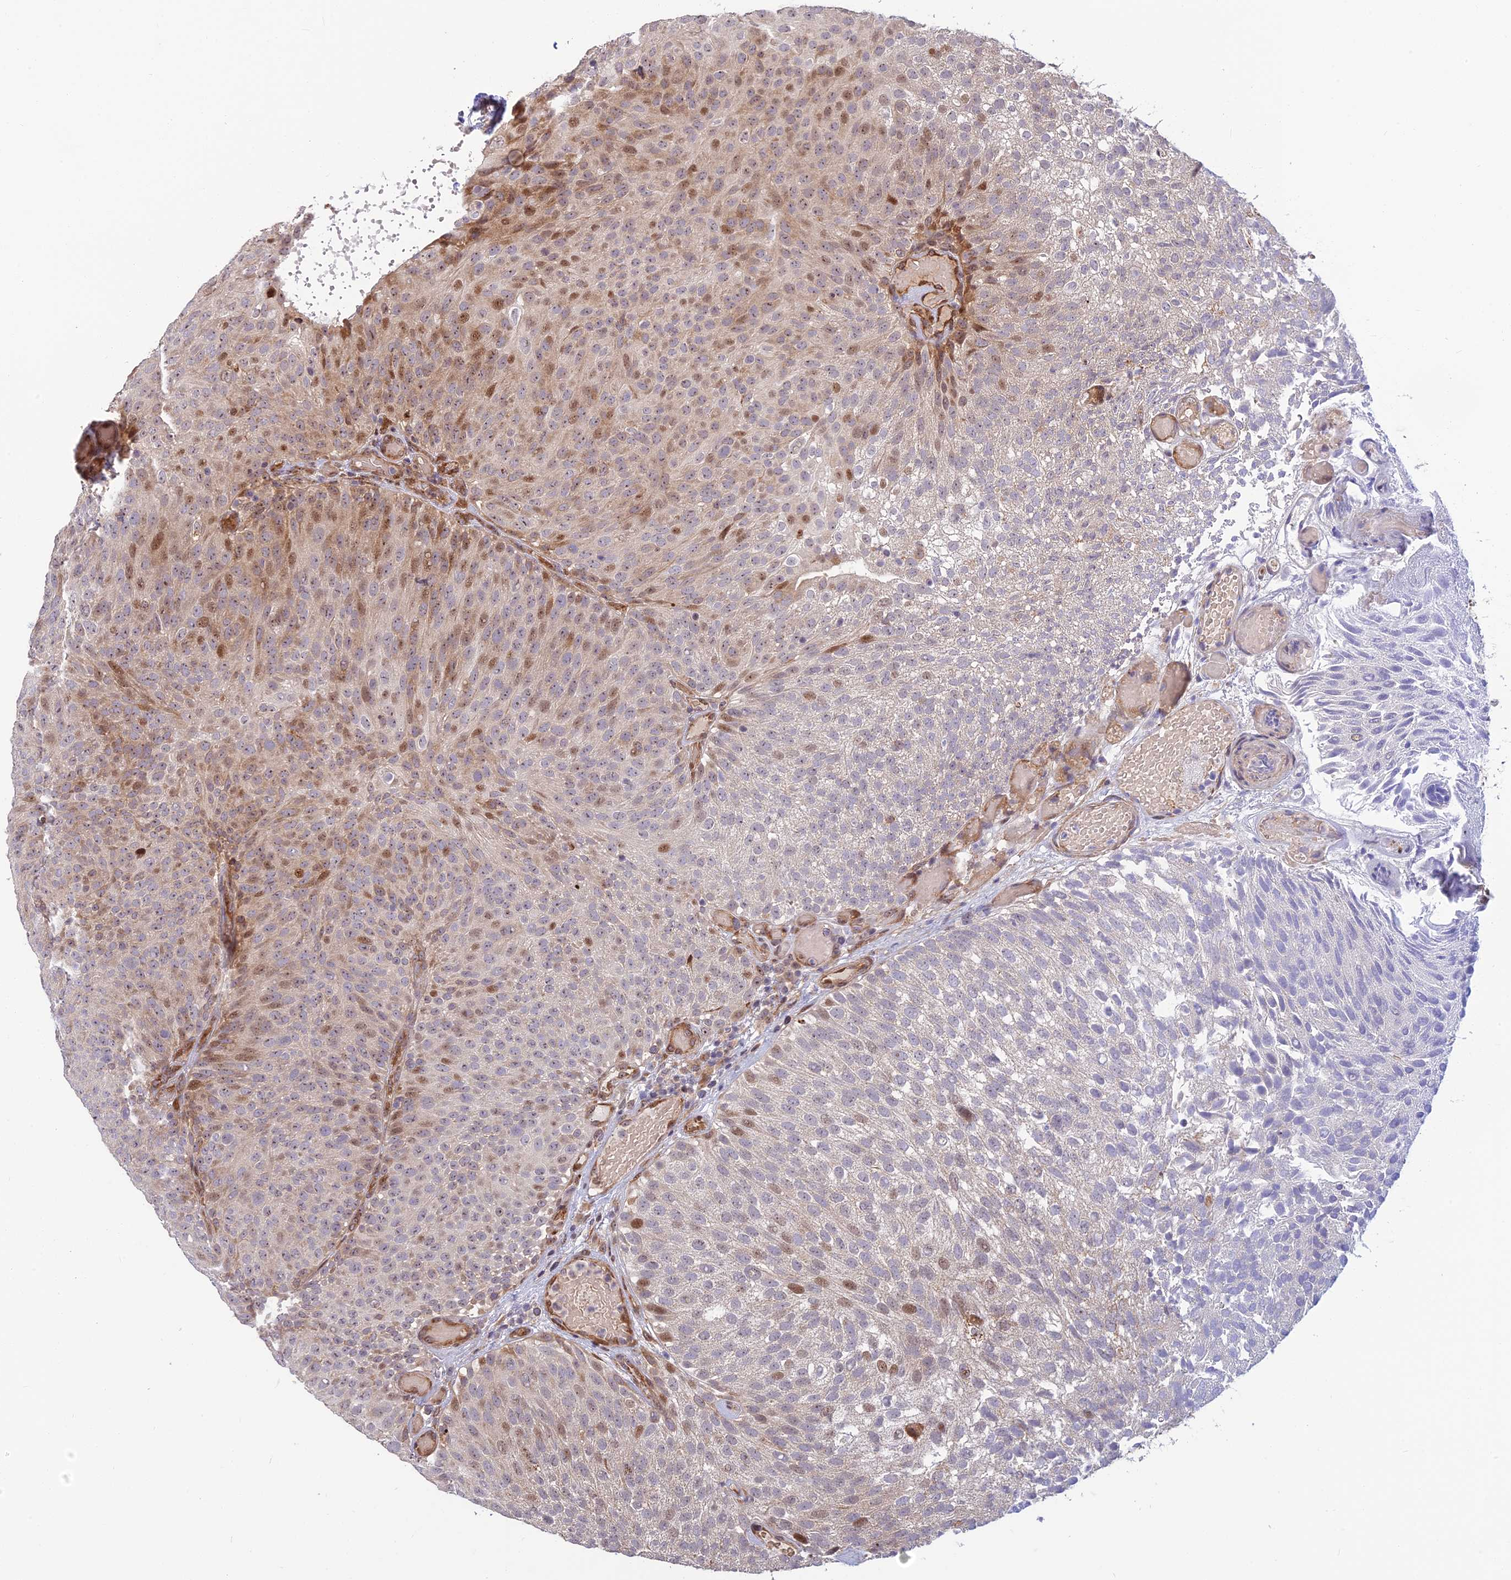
{"staining": {"intensity": "moderate", "quantity": "<25%", "location": "nuclear"}, "tissue": "urothelial cancer", "cell_type": "Tumor cells", "image_type": "cancer", "snomed": [{"axis": "morphology", "description": "Urothelial carcinoma, Low grade"}, {"axis": "topography", "description": "Urinary bladder"}], "caption": "Low-grade urothelial carcinoma stained with DAB (3,3'-diaminobenzidine) immunohistochemistry (IHC) displays low levels of moderate nuclear expression in about <25% of tumor cells.", "gene": "UFSP2", "patient": {"sex": "male", "age": 78}}